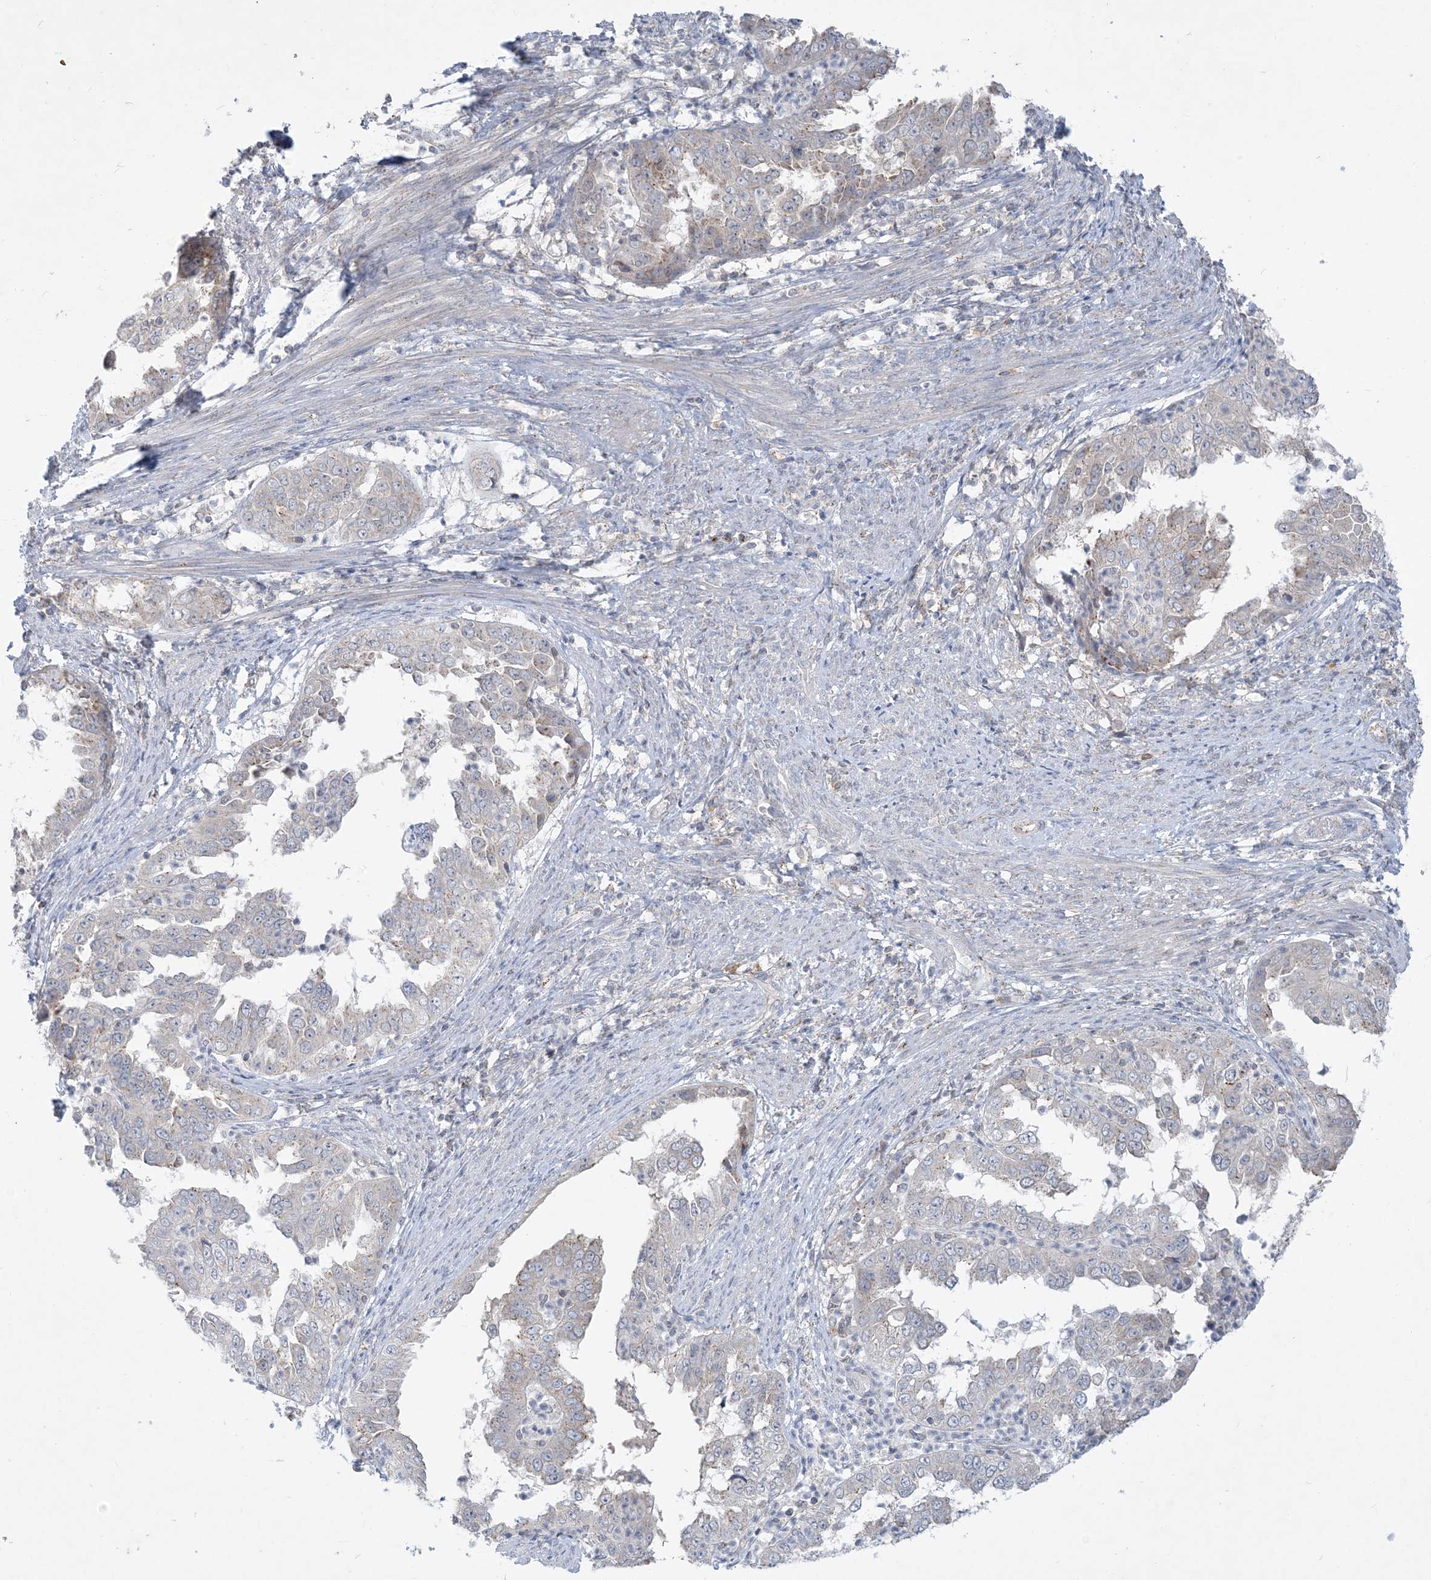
{"staining": {"intensity": "negative", "quantity": "none", "location": "none"}, "tissue": "endometrial cancer", "cell_type": "Tumor cells", "image_type": "cancer", "snomed": [{"axis": "morphology", "description": "Adenocarcinoma, NOS"}, {"axis": "topography", "description": "Endometrium"}], "caption": "A histopathology image of human endometrial cancer is negative for staining in tumor cells. (DAB immunohistochemistry, high magnification).", "gene": "CCDC14", "patient": {"sex": "female", "age": 85}}